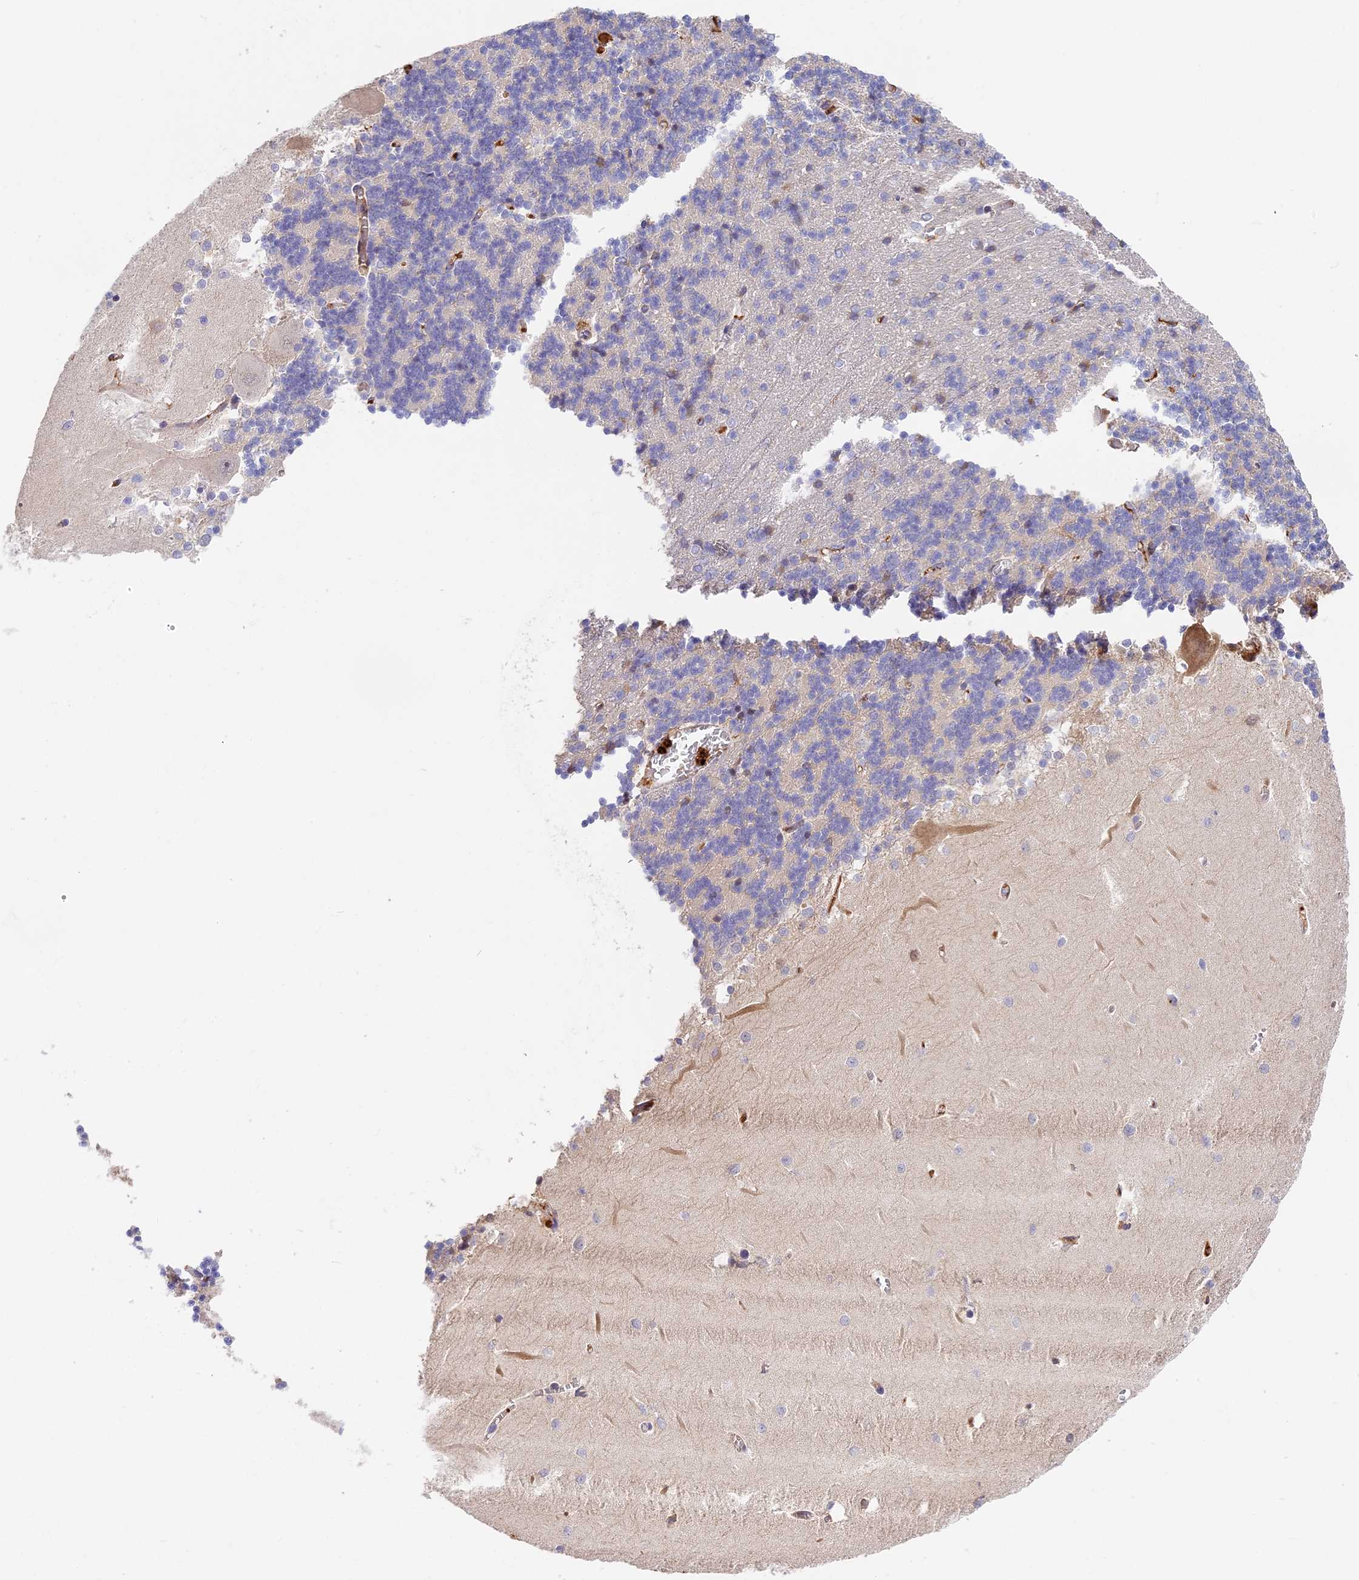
{"staining": {"intensity": "negative", "quantity": "none", "location": "none"}, "tissue": "cerebellum", "cell_type": "Cells in granular layer", "image_type": "normal", "snomed": [{"axis": "morphology", "description": "Normal tissue, NOS"}, {"axis": "topography", "description": "Cerebellum"}], "caption": "This image is of unremarkable cerebellum stained with IHC to label a protein in brown with the nuclei are counter-stained blue. There is no positivity in cells in granular layer. (IHC, brightfield microscopy, high magnification).", "gene": "ADGRD1", "patient": {"sex": "male", "age": 37}}